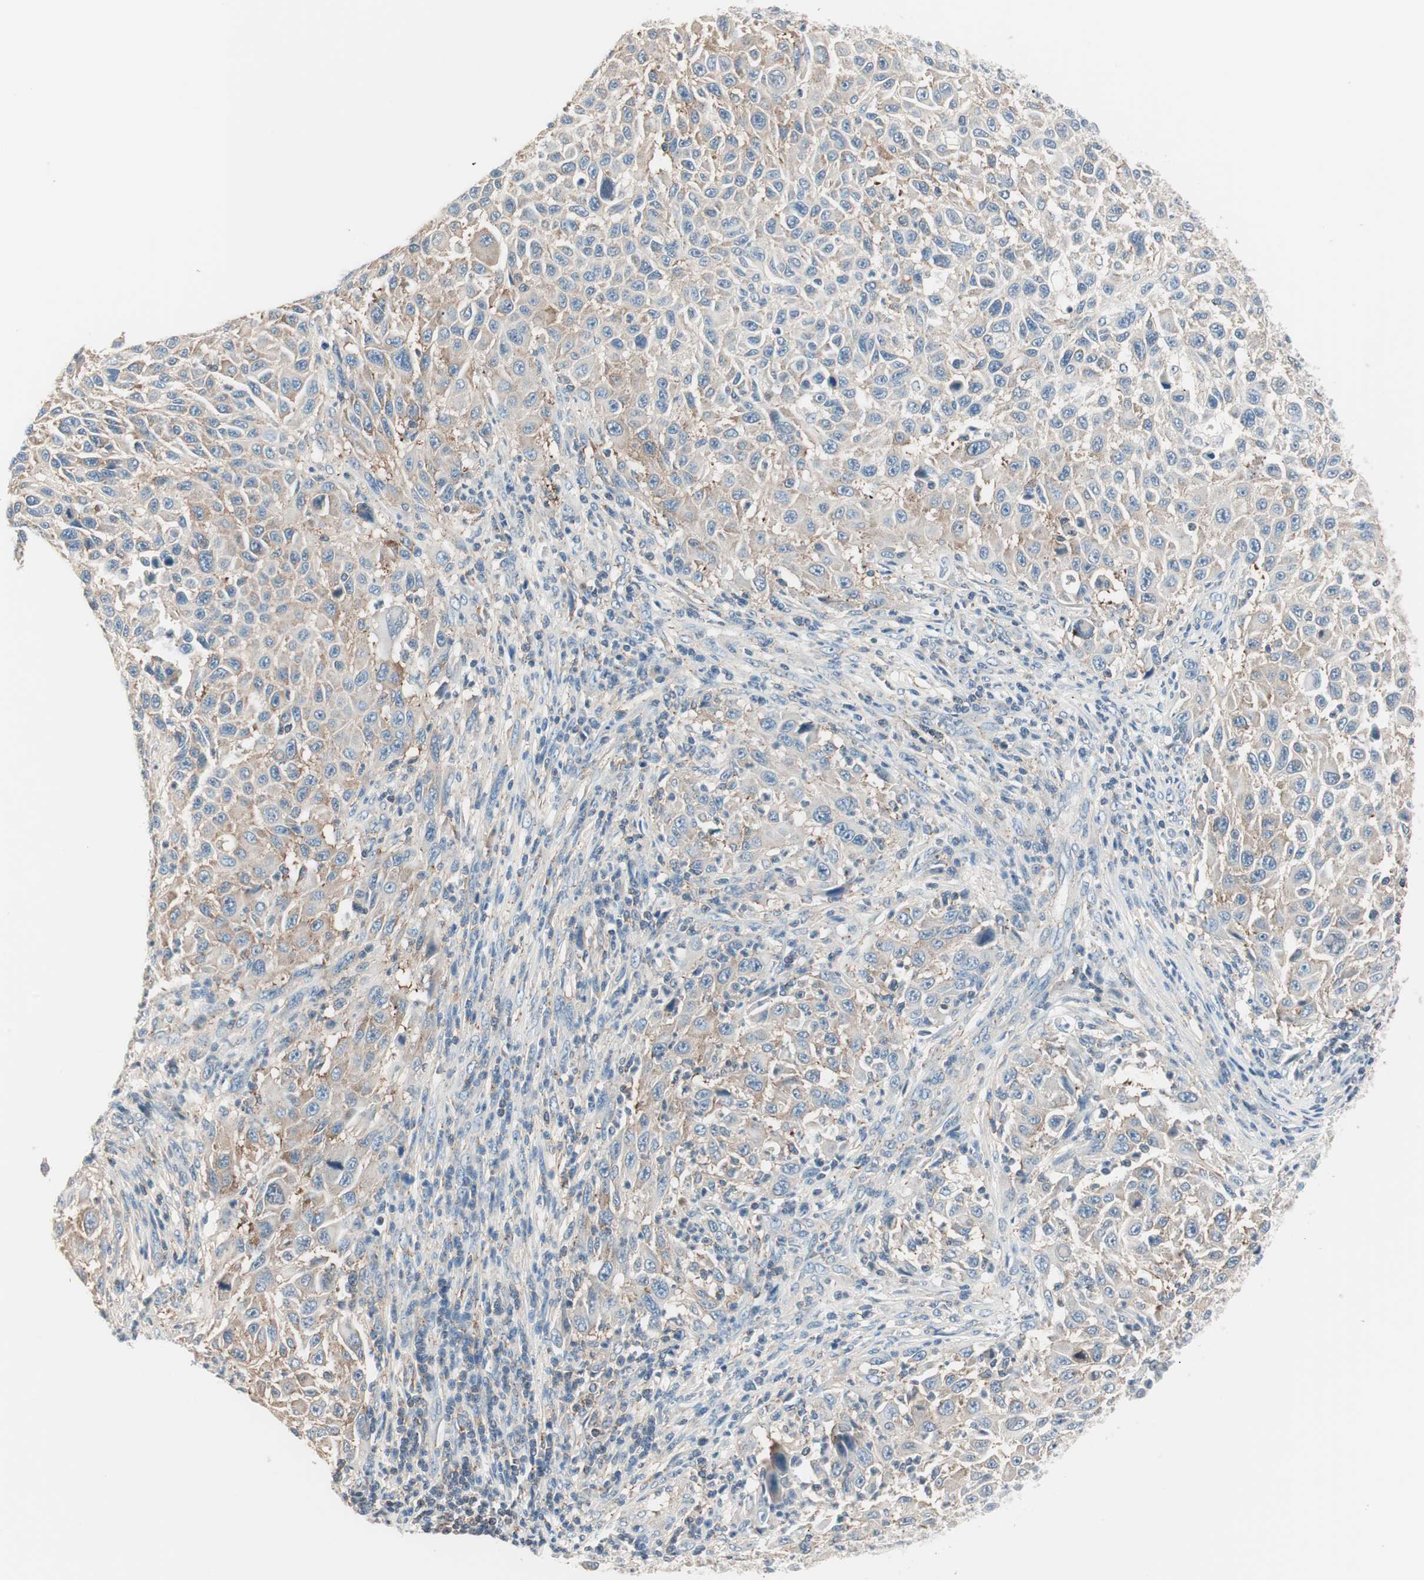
{"staining": {"intensity": "weak", "quantity": "25%-75%", "location": "cytoplasmic/membranous"}, "tissue": "melanoma", "cell_type": "Tumor cells", "image_type": "cancer", "snomed": [{"axis": "morphology", "description": "Malignant melanoma, Metastatic site"}, {"axis": "topography", "description": "Lymph node"}], "caption": "Malignant melanoma (metastatic site) stained with DAB immunohistochemistry displays low levels of weak cytoplasmic/membranous staining in about 25%-75% of tumor cells.", "gene": "RAD54B", "patient": {"sex": "male", "age": 61}}